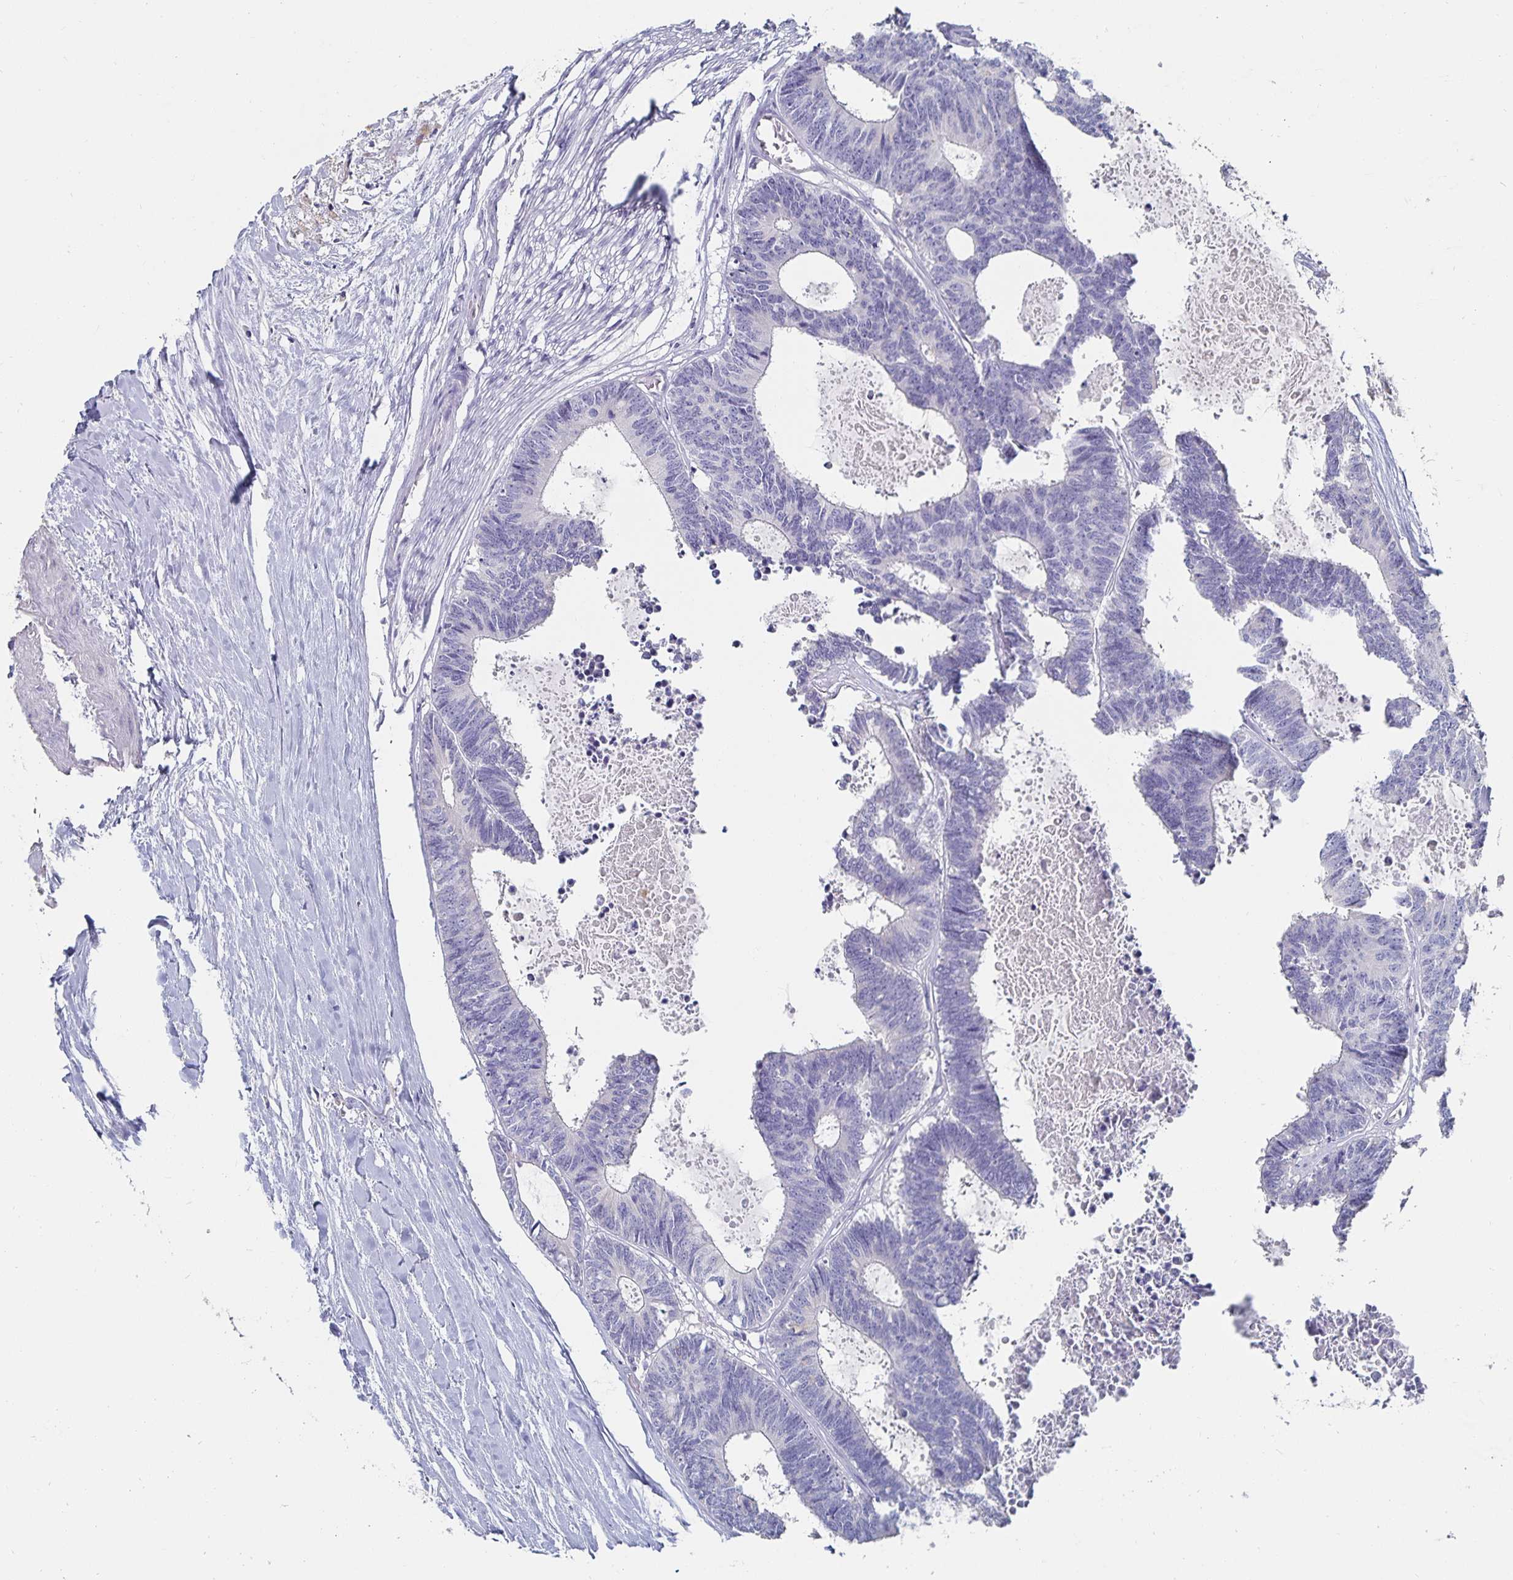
{"staining": {"intensity": "negative", "quantity": "none", "location": "none"}, "tissue": "colorectal cancer", "cell_type": "Tumor cells", "image_type": "cancer", "snomed": [{"axis": "morphology", "description": "Adenocarcinoma, NOS"}, {"axis": "topography", "description": "Colon"}, {"axis": "topography", "description": "Rectum"}], "caption": "IHC image of human adenocarcinoma (colorectal) stained for a protein (brown), which reveals no positivity in tumor cells.", "gene": "CFAP69", "patient": {"sex": "male", "age": 57}}